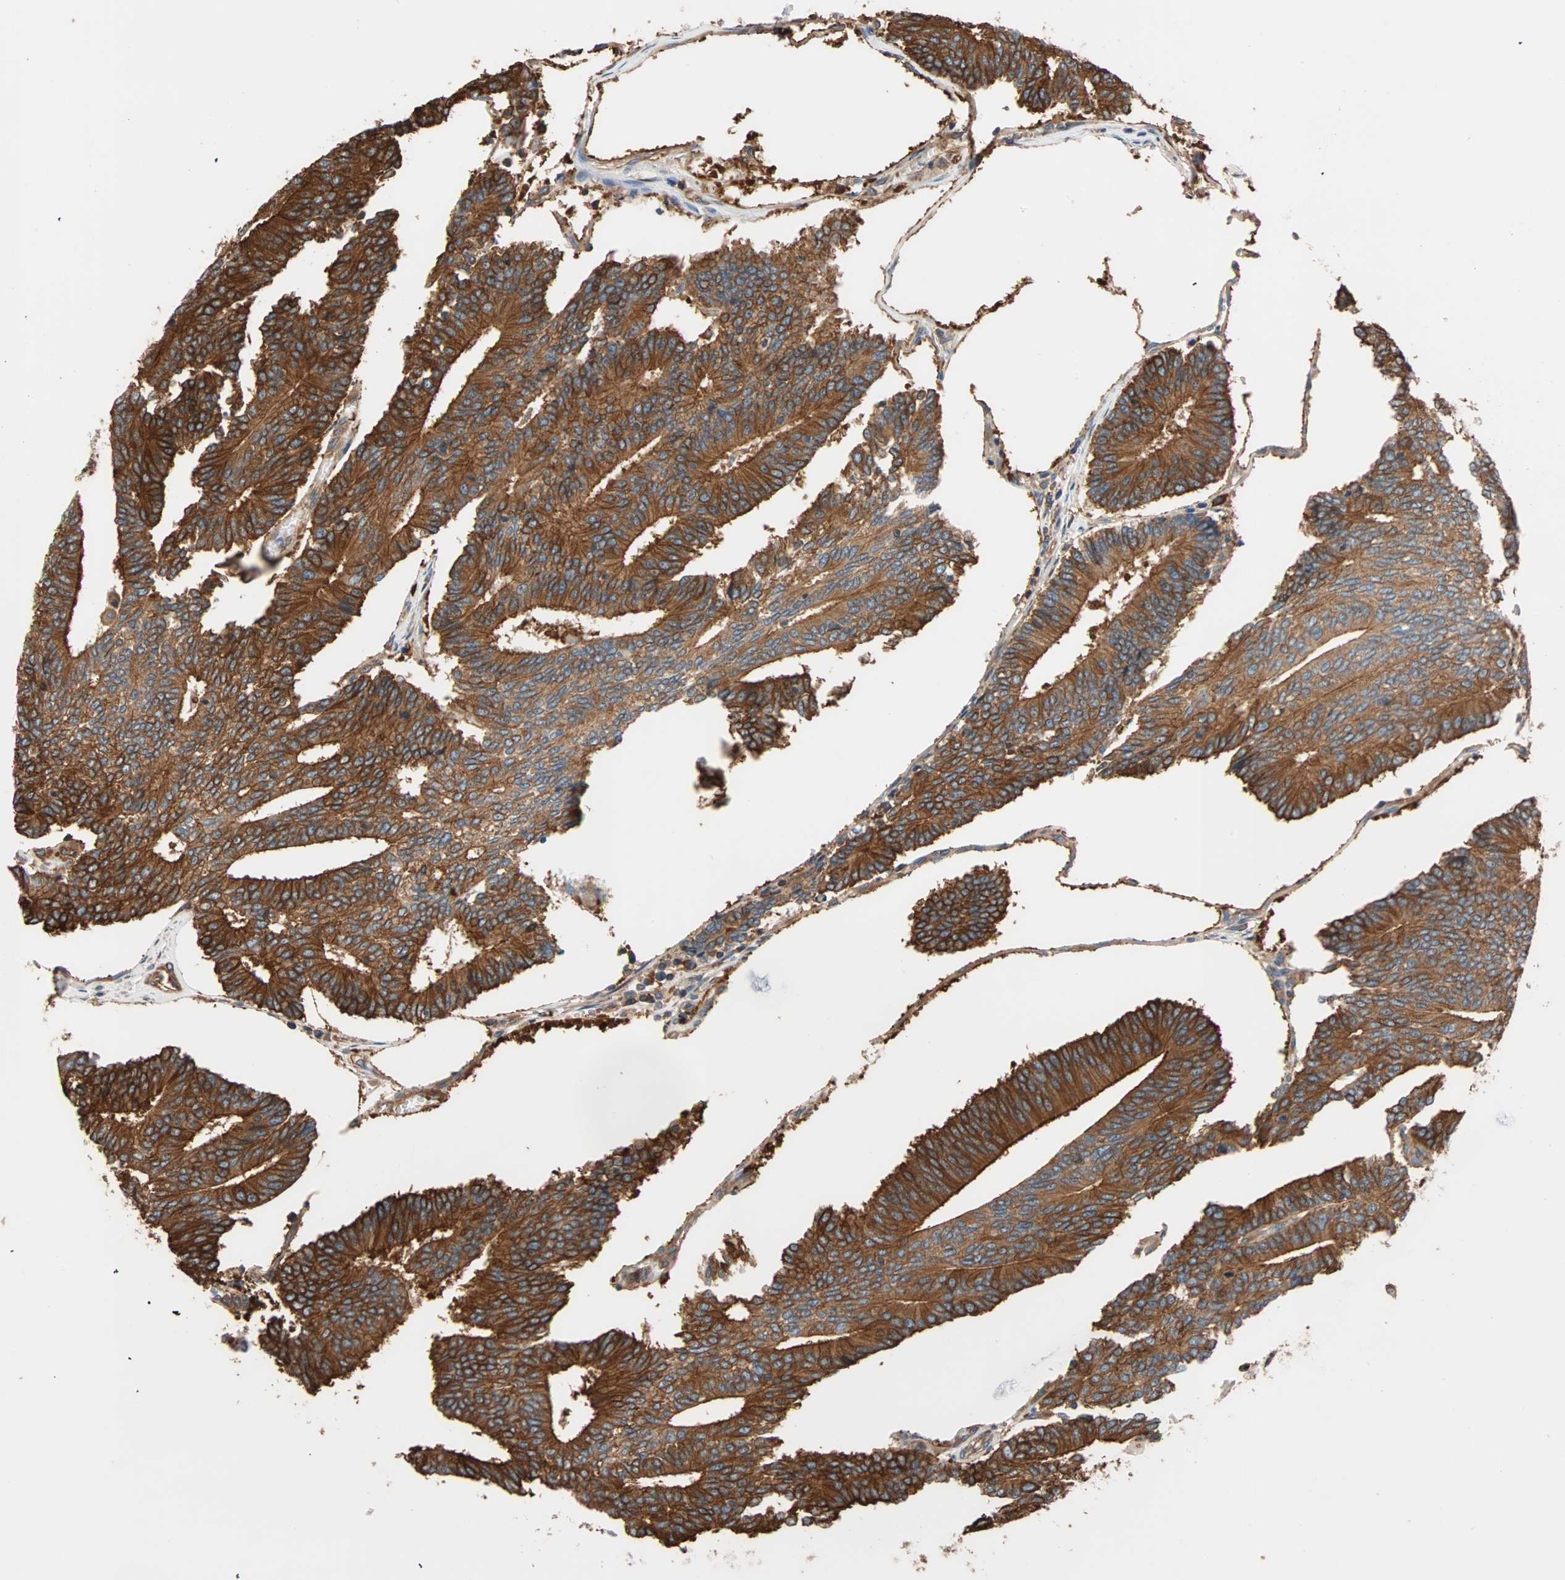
{"staining": {"intensity": "strong", "quantity": ">75%", "location": "cytoplasmic/membranous"}, "tissue": "prostate cancer", "cell_type": "Tumor cells", "image_type": "cancer", "snomed": [{"axis": "morphology", "description": "Adenocarcinoma, High grade"}, {"axis": "topography", "description": "Prostate"}], "caption": "High-magnification brightfield microscopy of high-grade adenocarcinoma (prostate) stained with DAB (3,3'-diaminobenzidine) (brown) and counterstained with hematoxylin (blue). tumor cells exhibit strong cytoplasmic/membranous positivity is seen in approximately>75% of cells. (Stains: DAB in brown, nuclei in blue, Microscopy: brightfield microscopy at high magnification).", "gene": "EEF2", "patient": {"sex": "male", "age": 55}}